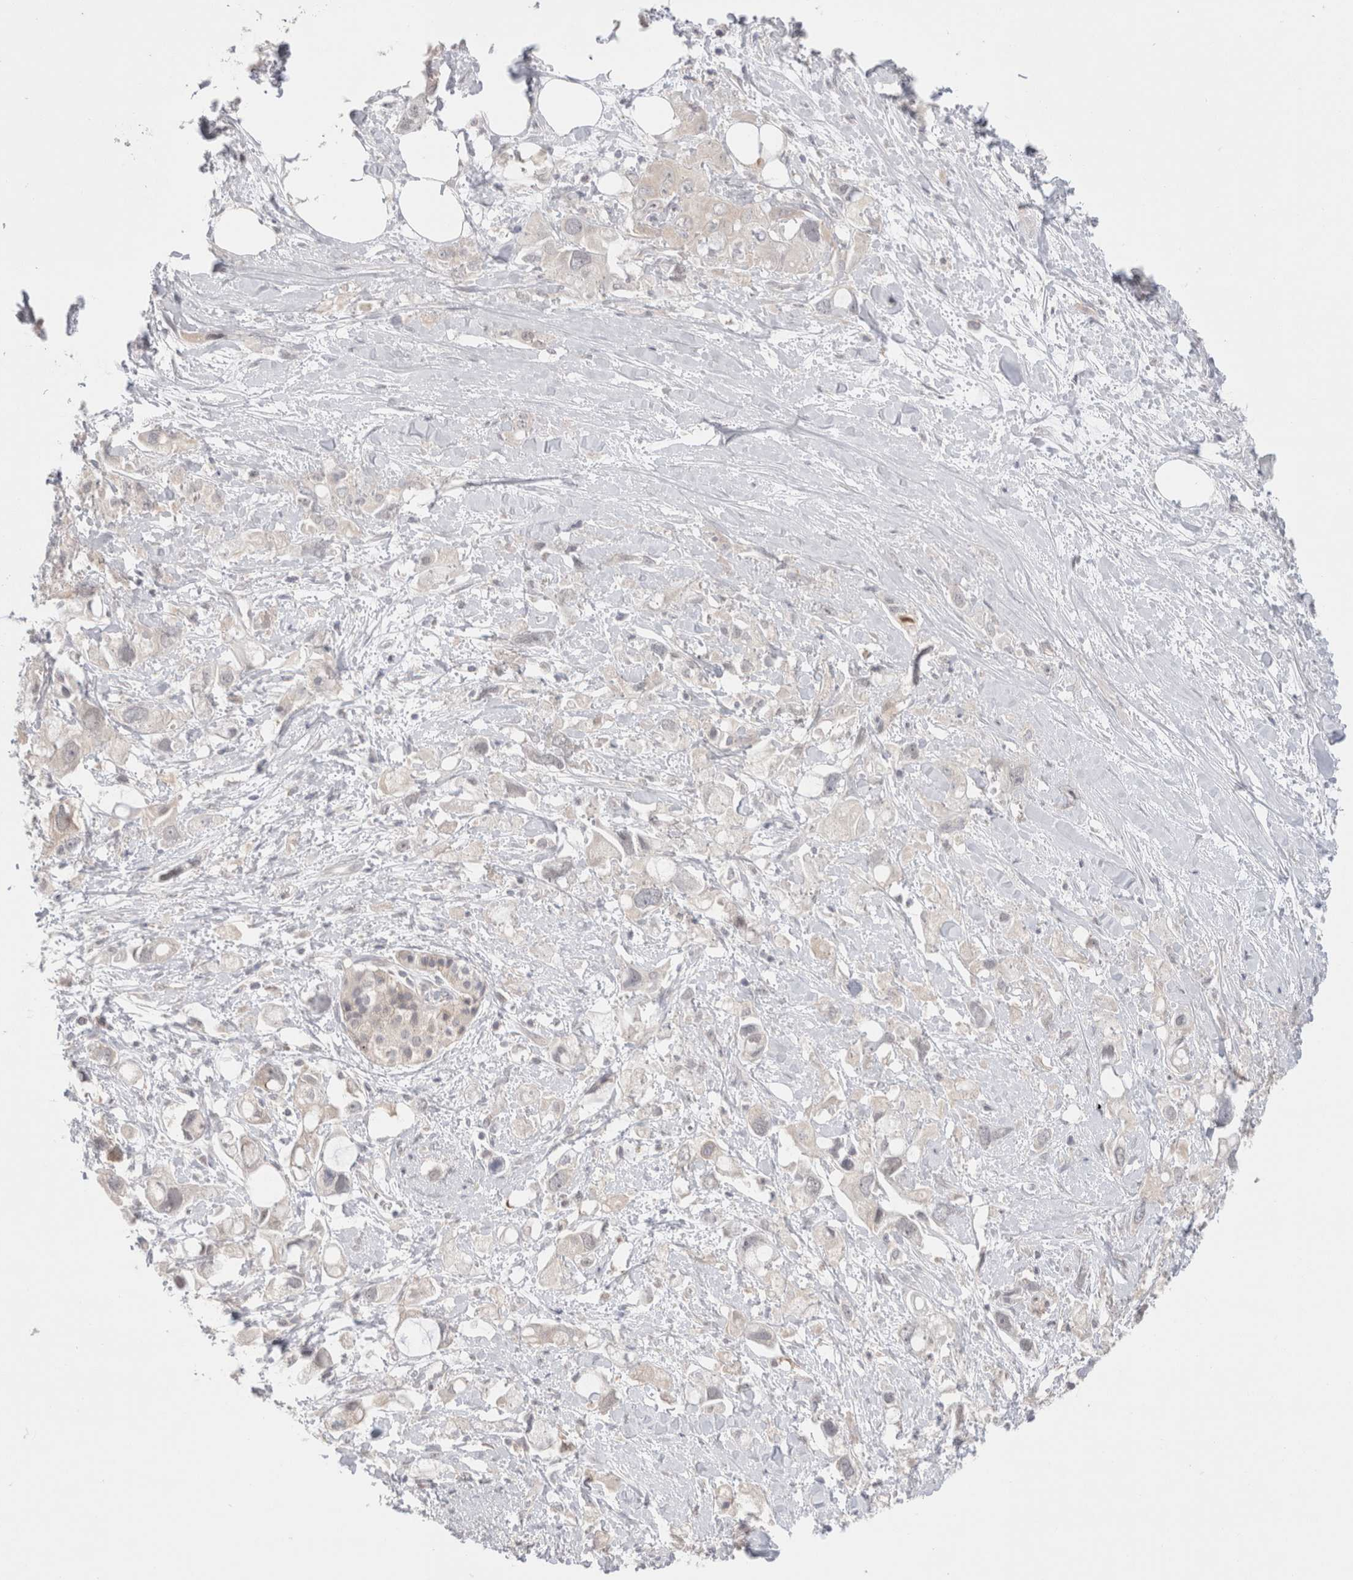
{"staining": {"intensity": "negative", "quantity": "none", "location": "none"}, "tissue": "pancreatic cancer", "cell_type": "Tumor cells", "image_type": "cancer", "snomed": [{"axis": "morphology", "description": "Adenocarcinoma, NOS"}, {"axis": "topography", "description": "Pancreas"}], "caption": "Photomicrograph shows no significant protein positivity in tumor cells of pancreatic cancer.", "gene": "NDOR1", "patient": {"sex": "female", "age": 56}}